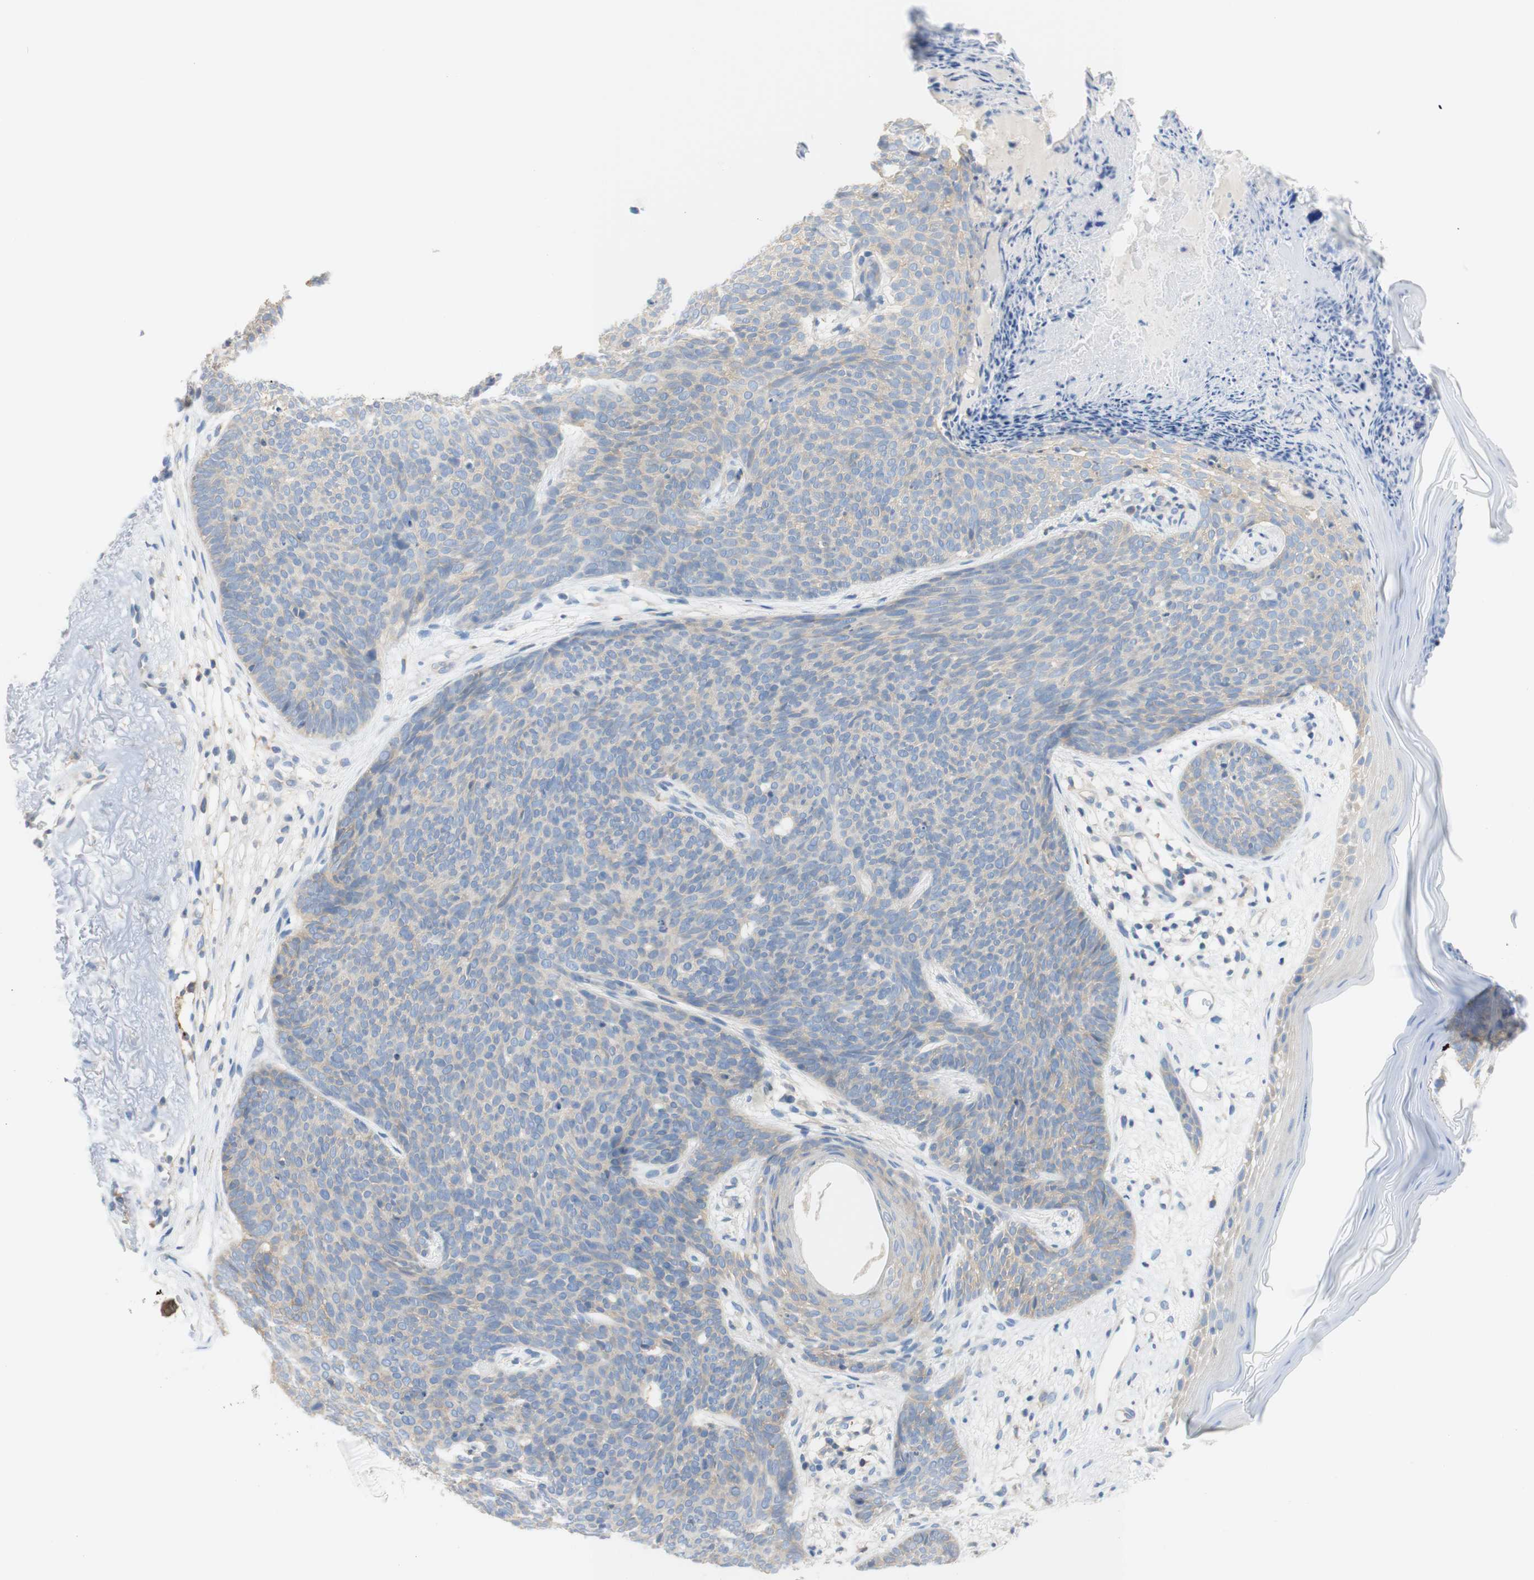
{"staining": {"intensity": "negative", "quantity": "none", "location": "none"}, "tissue": "skin cancer", "cell_type": "Tumor cells", "image_type": "cancer", "snomed": [{"axis": "morphology", "description": "Normal tissue, NOS"}, {"axis": "morphology", "description": "Basal cell carcinoma"}, {"axis": "topography", "description": "Skin"}], "caption": "Tumor cells show no significant staining in skin cancer.", "gene": "ATP2B1", "patient": {"sex": "female", "age": 70}}